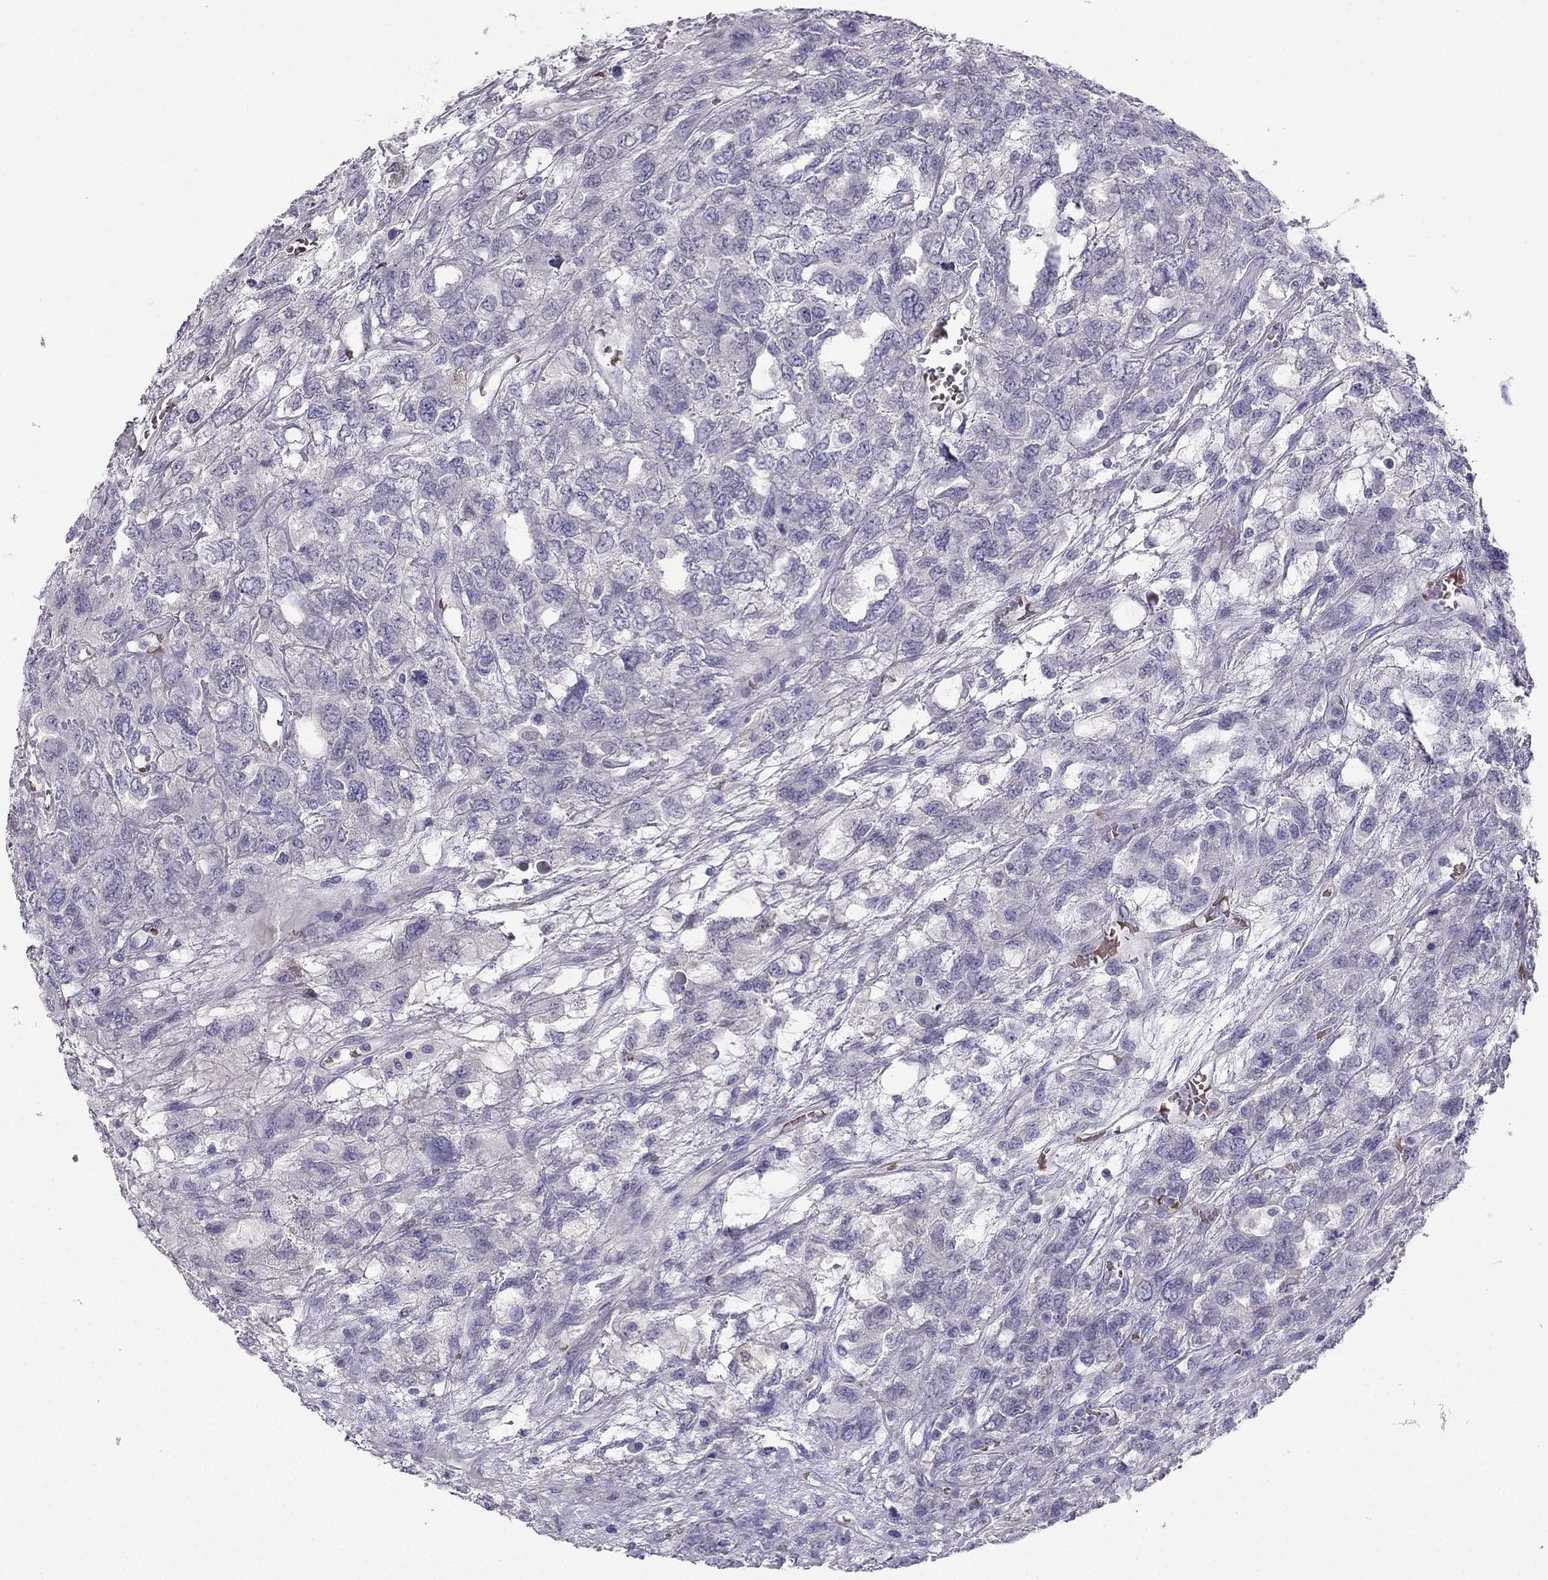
{"staining": {"intensity": "negative", "quantity": "none", "location": "none"}, "tissue": "testis cancer", "cell_type": "Tumor cells", "image_type": "cancer", "snomed": [{"axis": "morphology", "description": "Seminoma, NOS"}, {"axis": "topography", "description": "Testis"}], "caption": "Human testis cancer (seminoma) stained for a protein using immunohistochemistry (IHC) exhibits no expression in tumor cells.", "gene": "RSPH14", "patient": {"sex": "male", "age": 52}}